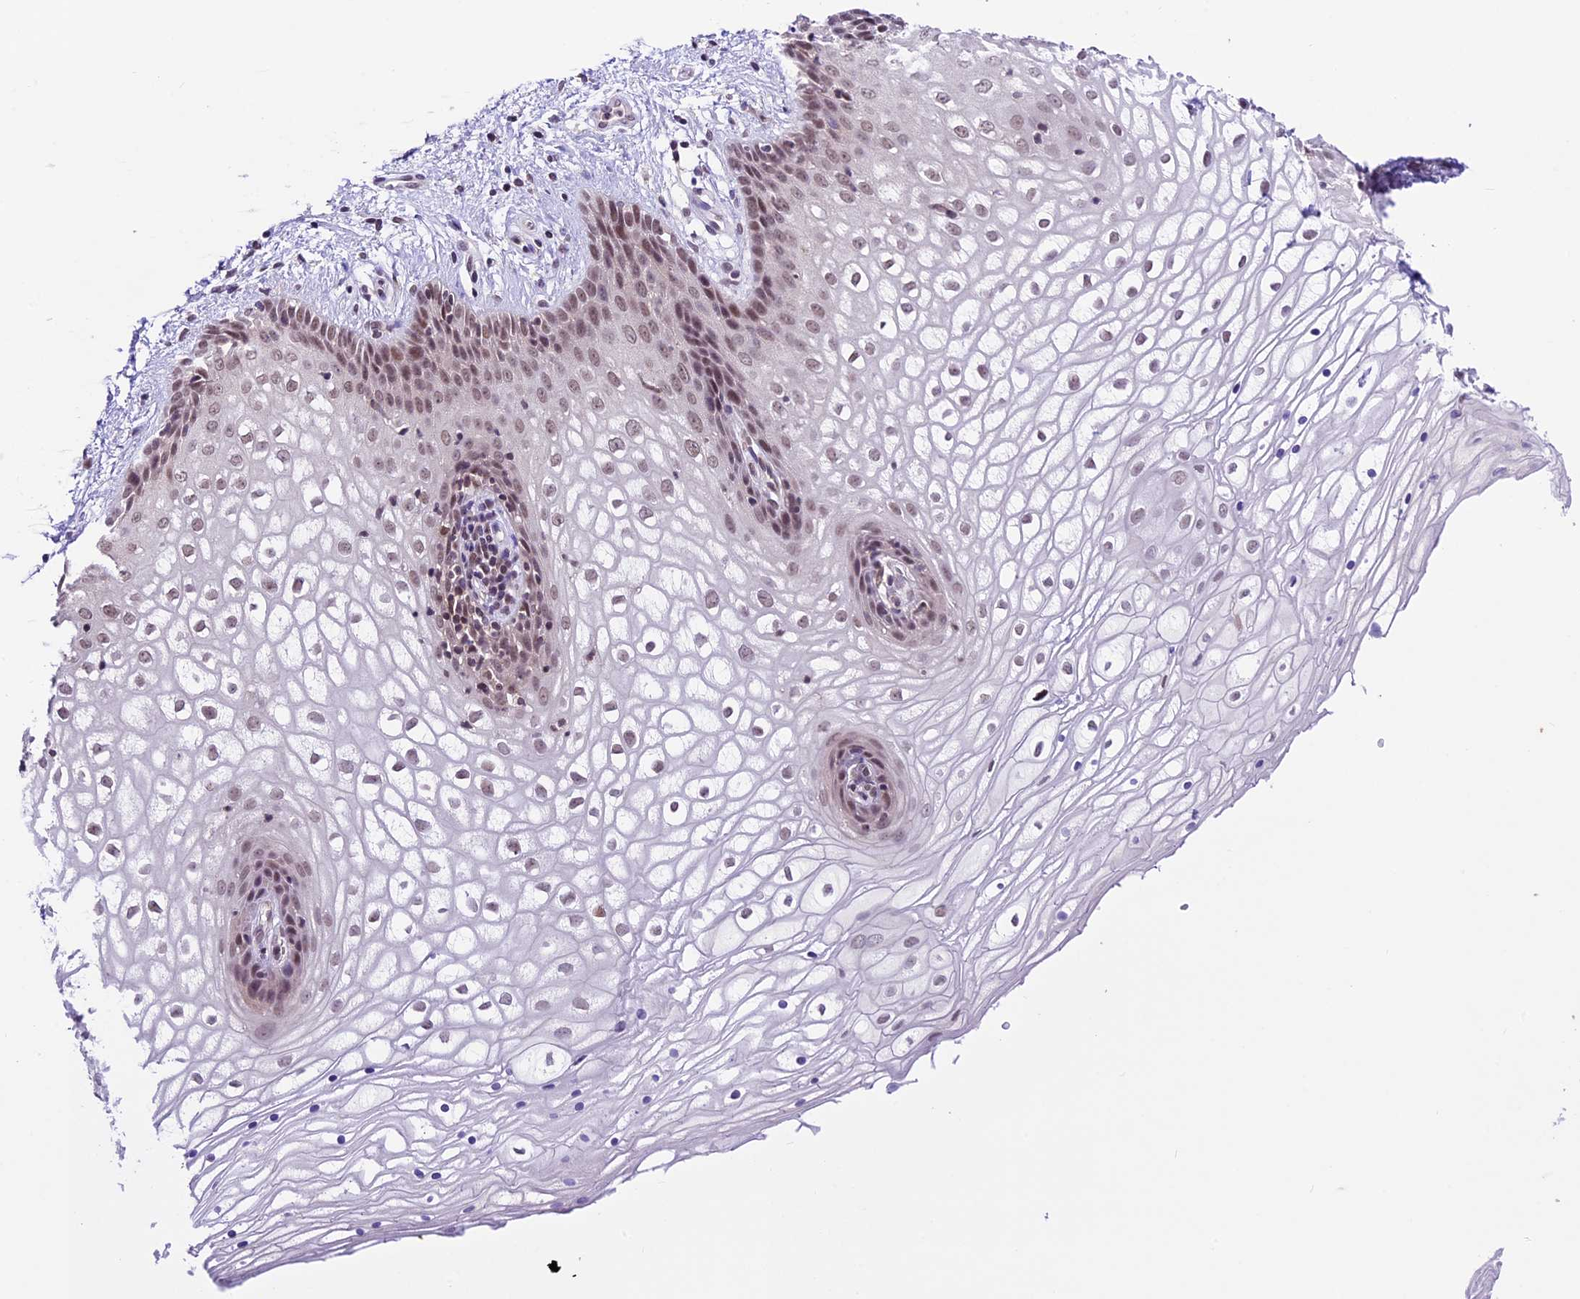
{"staining": {"intensity": "moderate", "quantity": "<25%", "location": "nuclear"}, "tissue": "vagina", "cell_type": "Squamous epithelial cells", "image_type": "normal", "snomed": [{"axis": "morphology", "description": "Normal tissue, NOS"}, {"axis": "topography", "description": "Vagina"}], "caption": "Squamous epithelial cells demonstrate low levels of moderate nuclear expression in approximately <25% of cells in normal vagina. Nuclei are stained in blue.", "gene": "SHKBP1", "patient": {"sex": "female", "age": 34}}